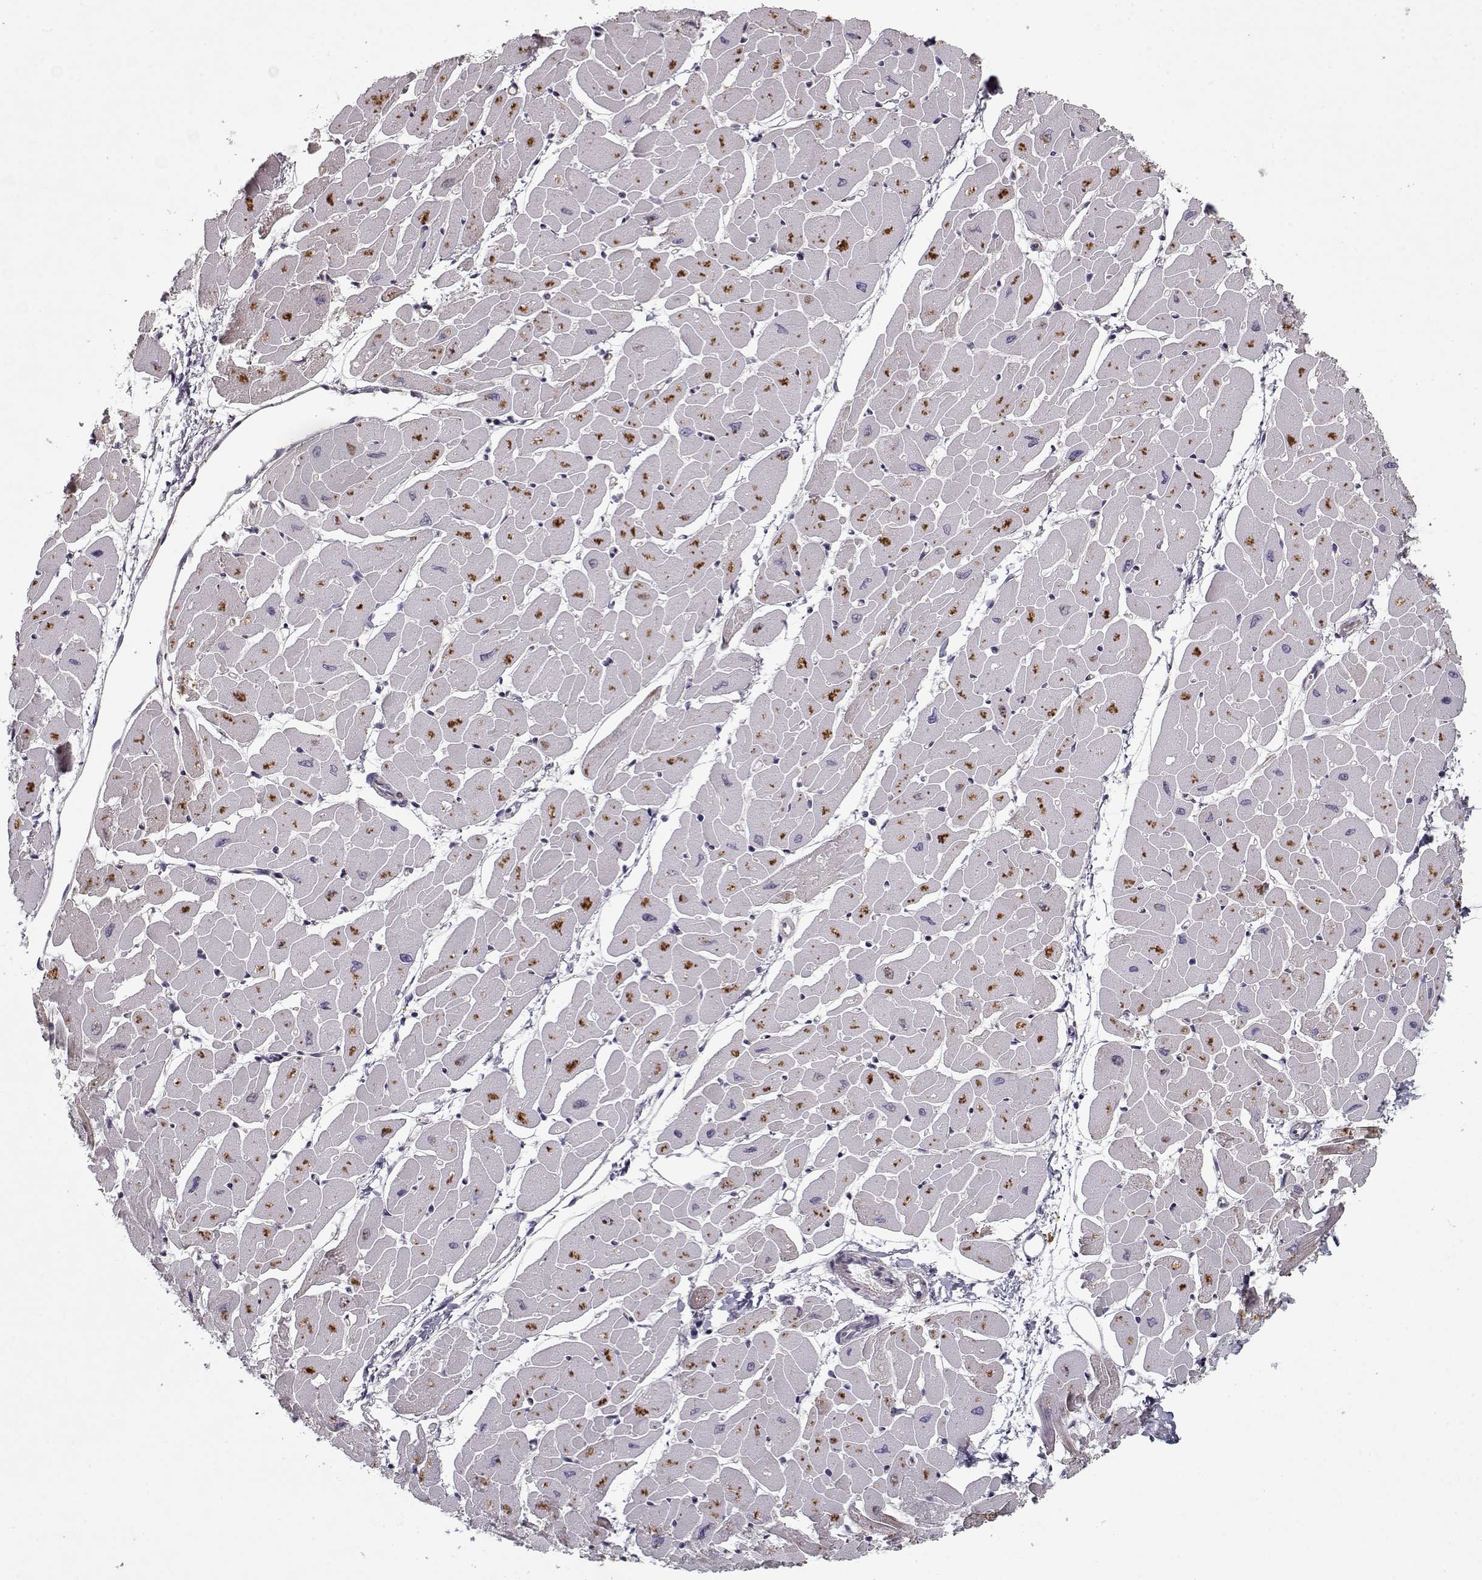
{"staining": {"intensity": "weak", "quantity": "<25%", "location": "cytoplasmic/membranous"}, "tissue": "heart muscle", "cell_type": "Cardiomyocytes", "image_type": "normal", "snomed": [{"axis": "morphology", "description": "Normal tissue, NOS"}, {"axis": "topography", "description": "Heart"}], "caption": "Human heart muscle stained for a protein using immunohistochemistry (IHC) exhibits no positivity in cardiomyocytes.", "gene": "UNC13D", "patient": {"sex": "male", "age": 57}}